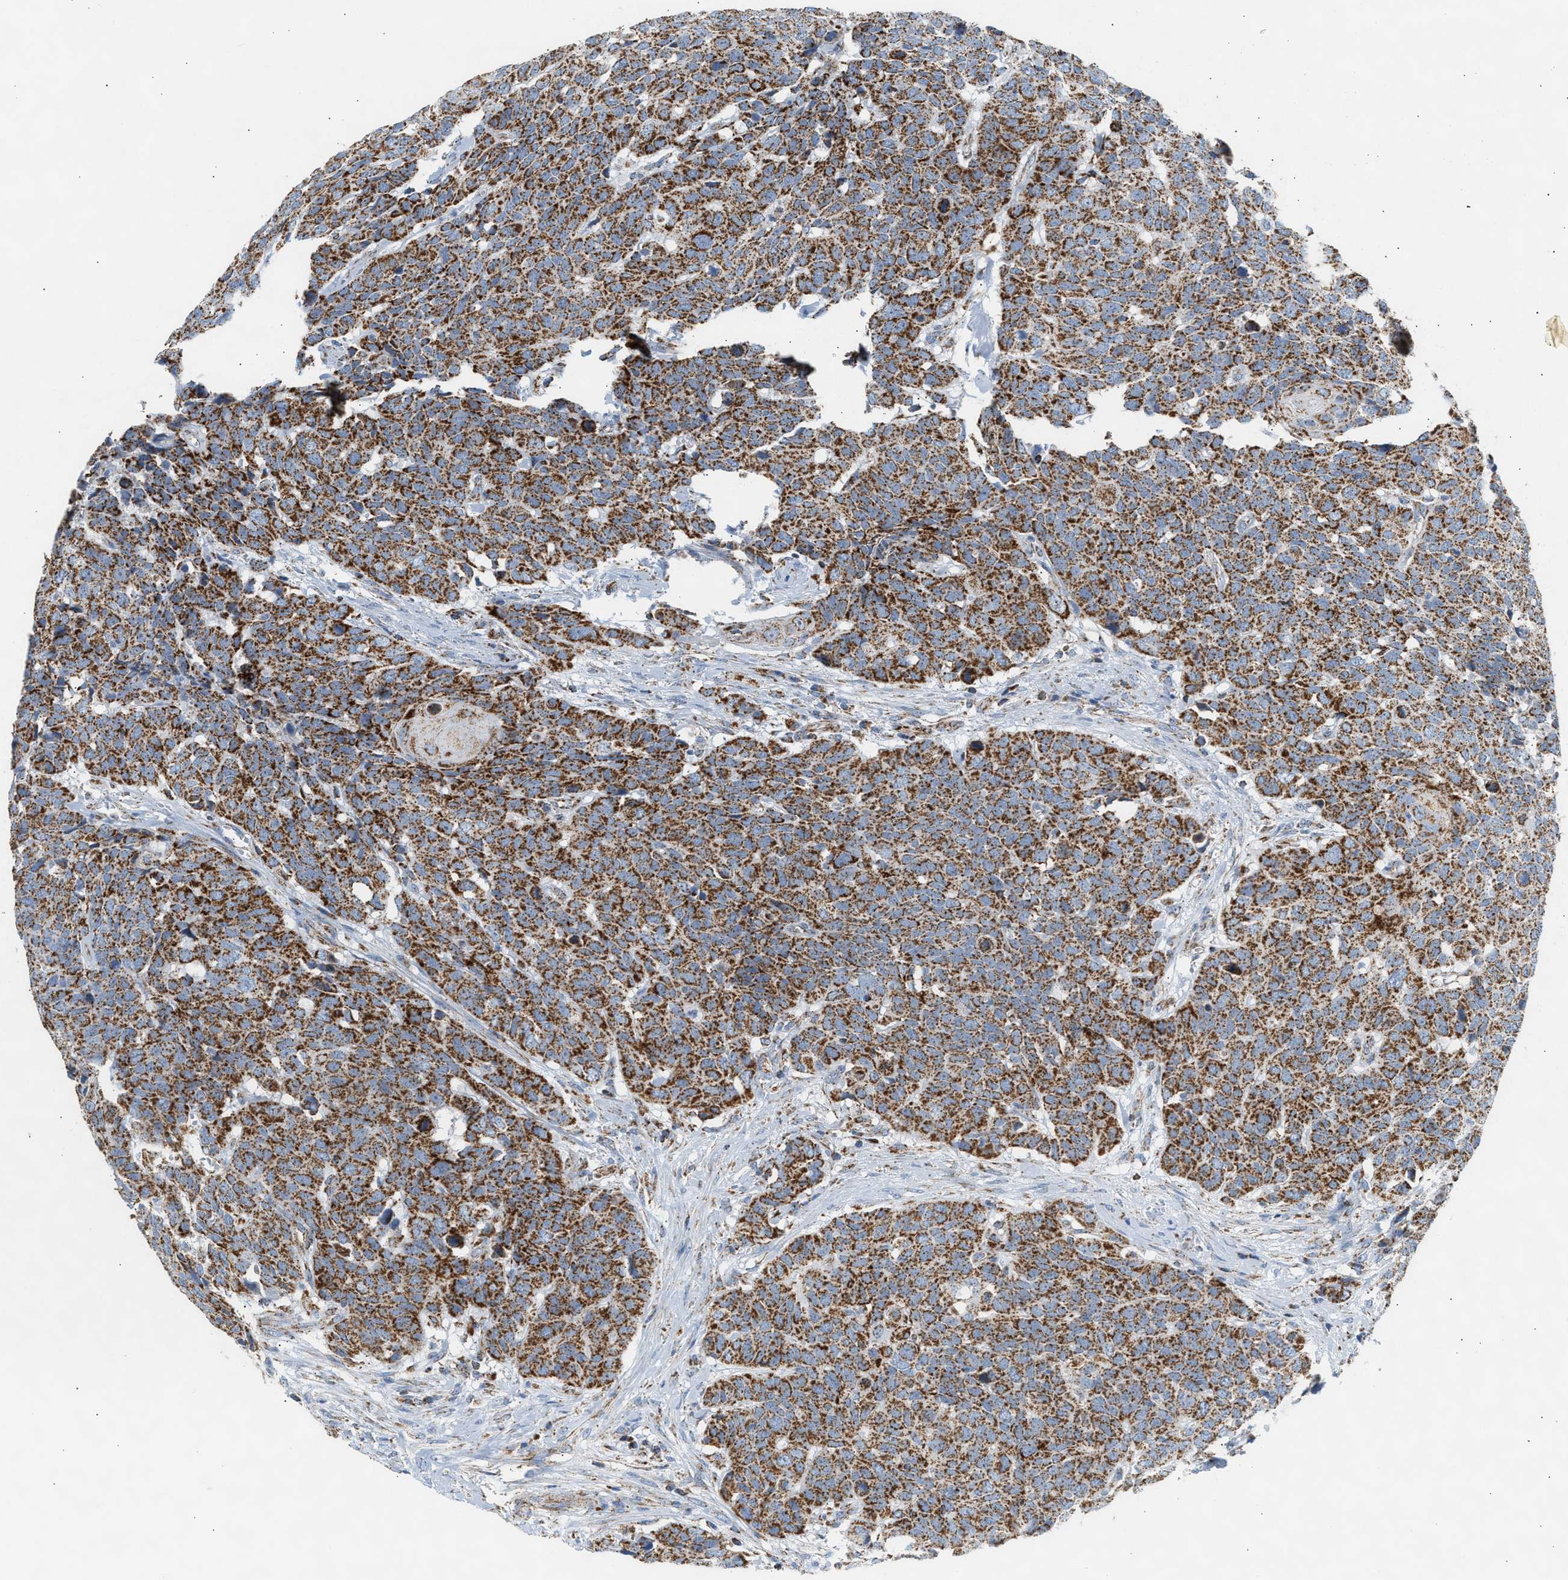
{"staining": {"intensity": "strong", "quantity": ">75%", "location": "cytoplasmic/membranous"}, "tissue": "head and neck cancer", "cell_type": "Tumor cells", "image_type": "cancer", "snomed": [{"axis": "morphology", "description": "Squamous cell carcinoma, NOS"}, {"axis": "topography", "description": "Head-Neck"}], "caption": "Protein expression analysis of human head and neck squamous cell carcinoma reveals strong cytoplasmic/membranous positivity in about >75% of tumor cells.", "gene": "OGDH", "patient": {"sex": "male", "age": 66}}